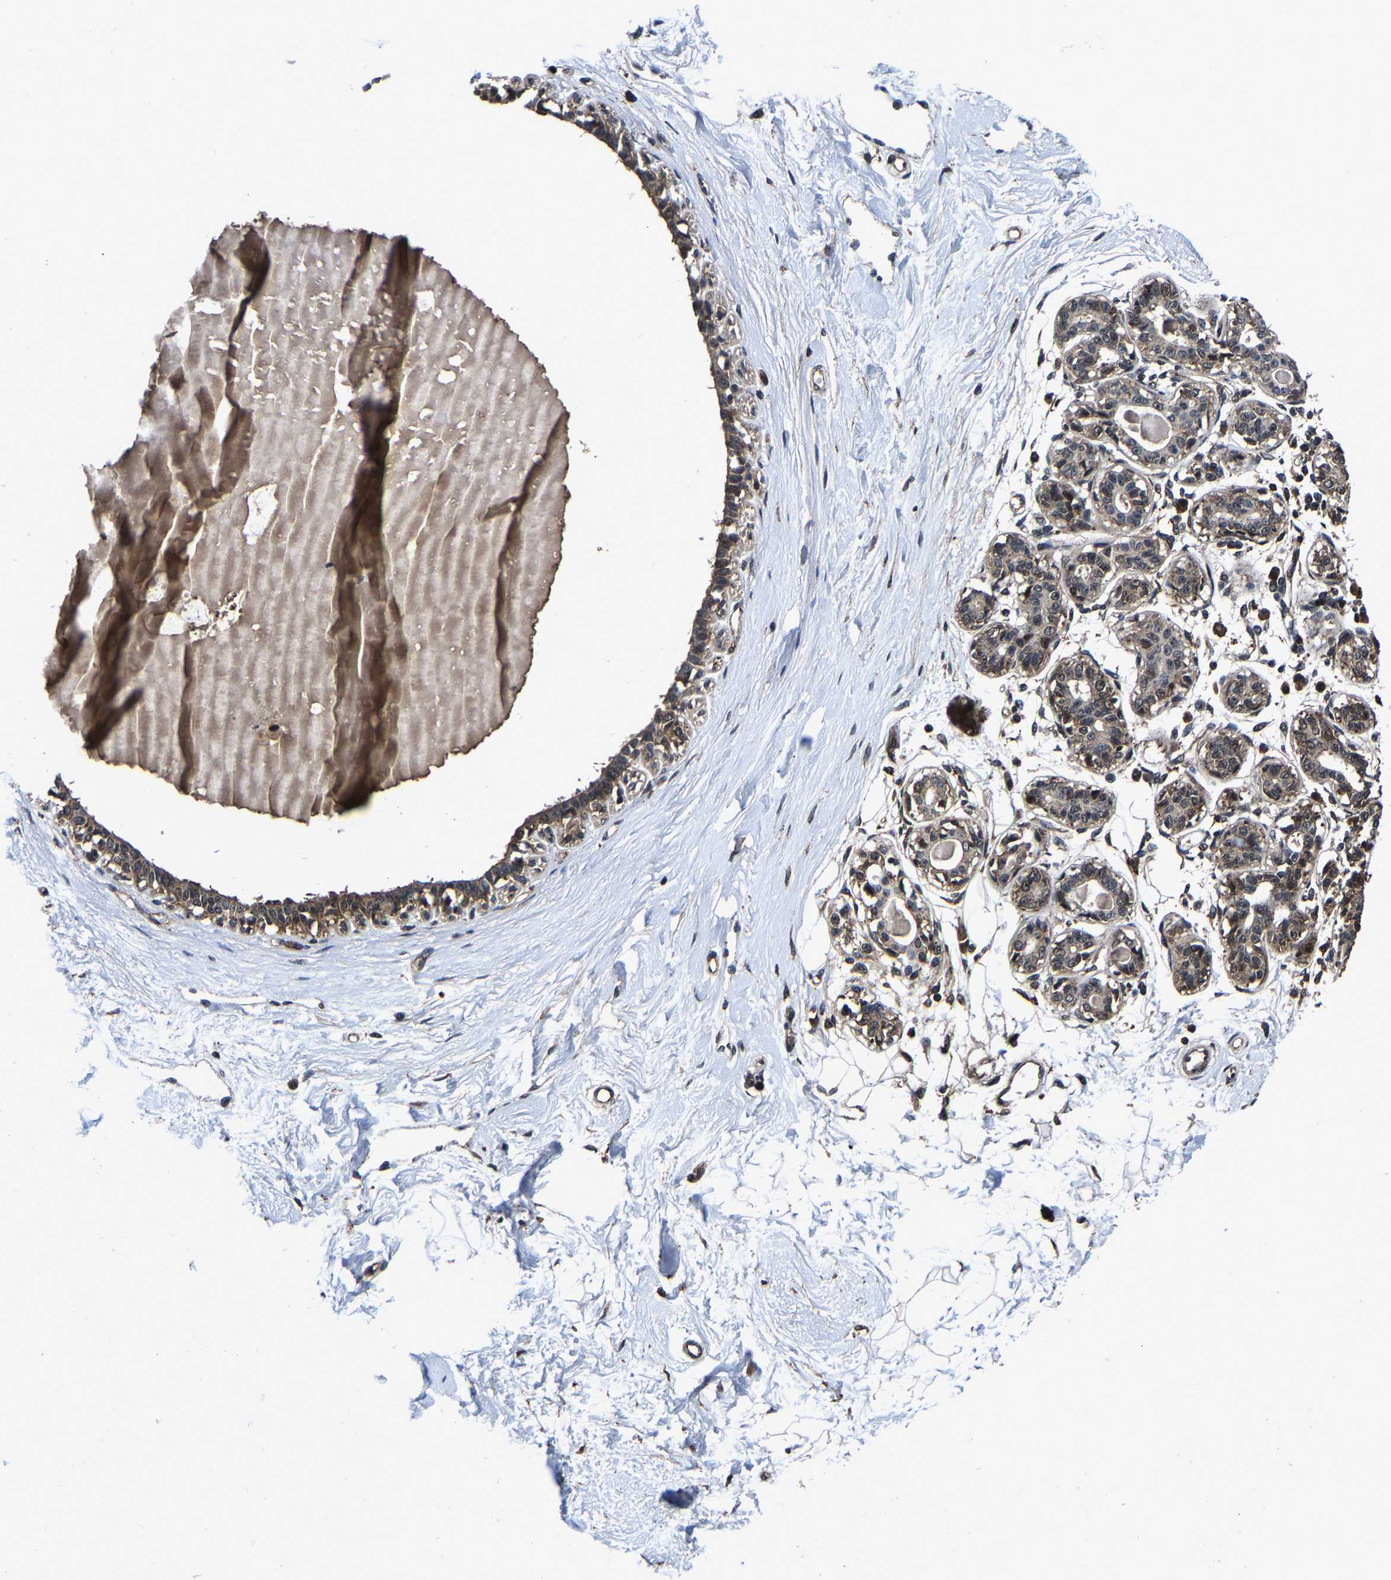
{"staining": {"intensity": "moderate", "quantity": ">75%", "location": "cytoplasmic/membranous,nuclear"}, "tissue": "breast", "cell_type": "Glandular cells", "image_type": "normal", "snomed": [{"axis": "morphology", "description": "Normal tissue, NOS"}, {"axis": "topography", "description": "Breast"}], "caption": "Normal breast exhibits moderate cytoplasmic/membranous,nuclear expression in about >75% of glandular cells, visualized by immunohistochemistry. The staining was performed using DAB (3,3'-diaminobenzidine) to visualize the protein expression in brown, while the nuclei were stained in blue with hematoxylin (Magnification: 20x).", "gene": "ZCCHC7", "patient": {"sex": "female", "age": 45}}